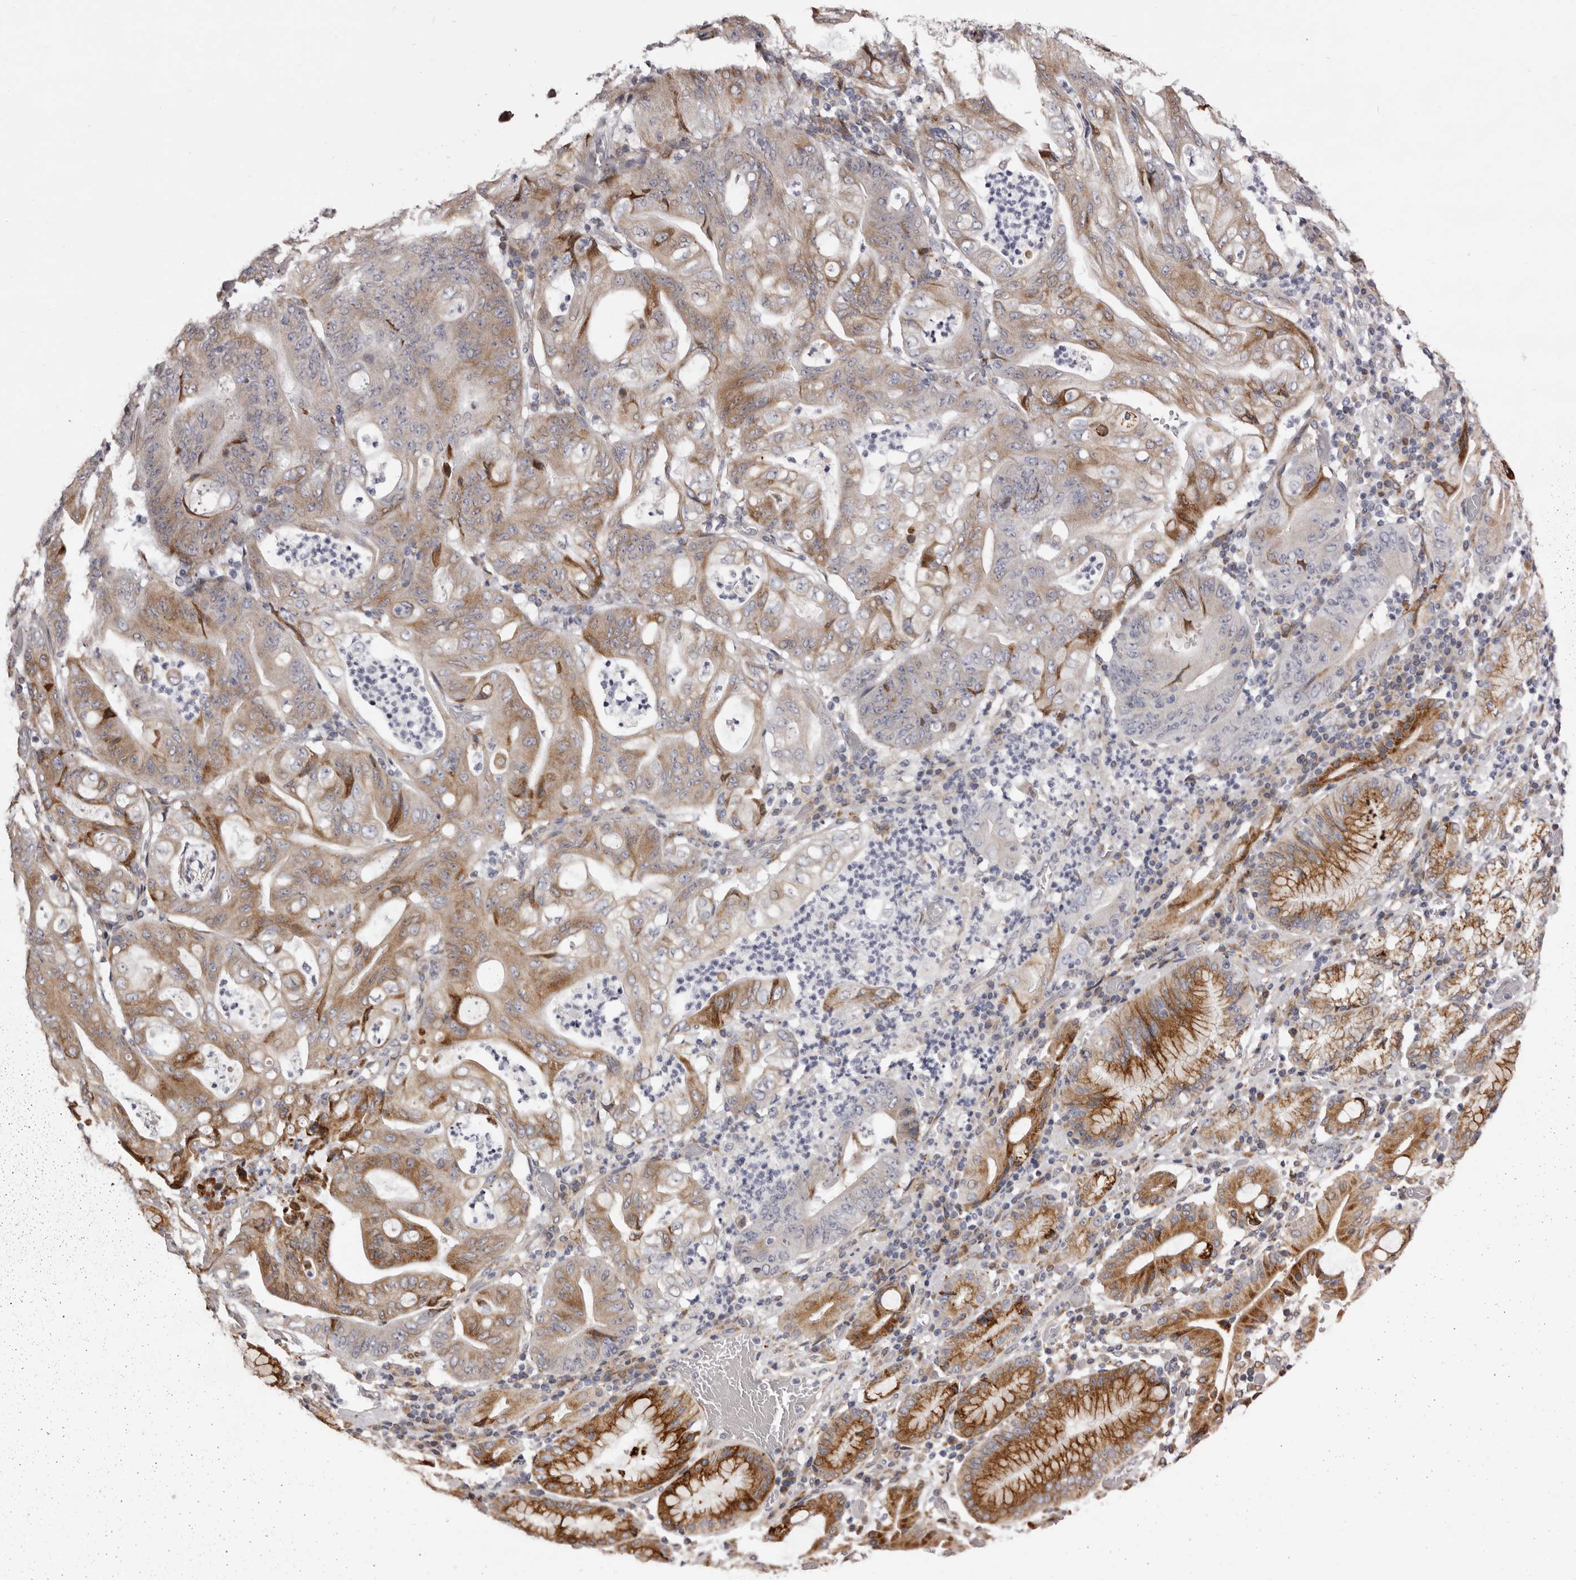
{"staining": {"intensity": "moderate", "quantity": ">75%", "location": "cytoplasmic/membranous"}, "tissue": "stomach cancer", "cell_type": "Tumor cells", "image_type": "cancer", "snomed": [{"axis": "morphology", "description": "Adenocarcinoma, NOS"}, {"axis": "topography", "description": "Stomach"}], "caption": "This image reveals stomach cancer stained with immunohistochemistry to label a protein in brown. The cytoplasmic/membranous of tumor cells show moderate positivity for the protein. Nuclei are counter-stained blue.", "gene": "PIGX", "patient": {"sex": "female", "age": 73}}